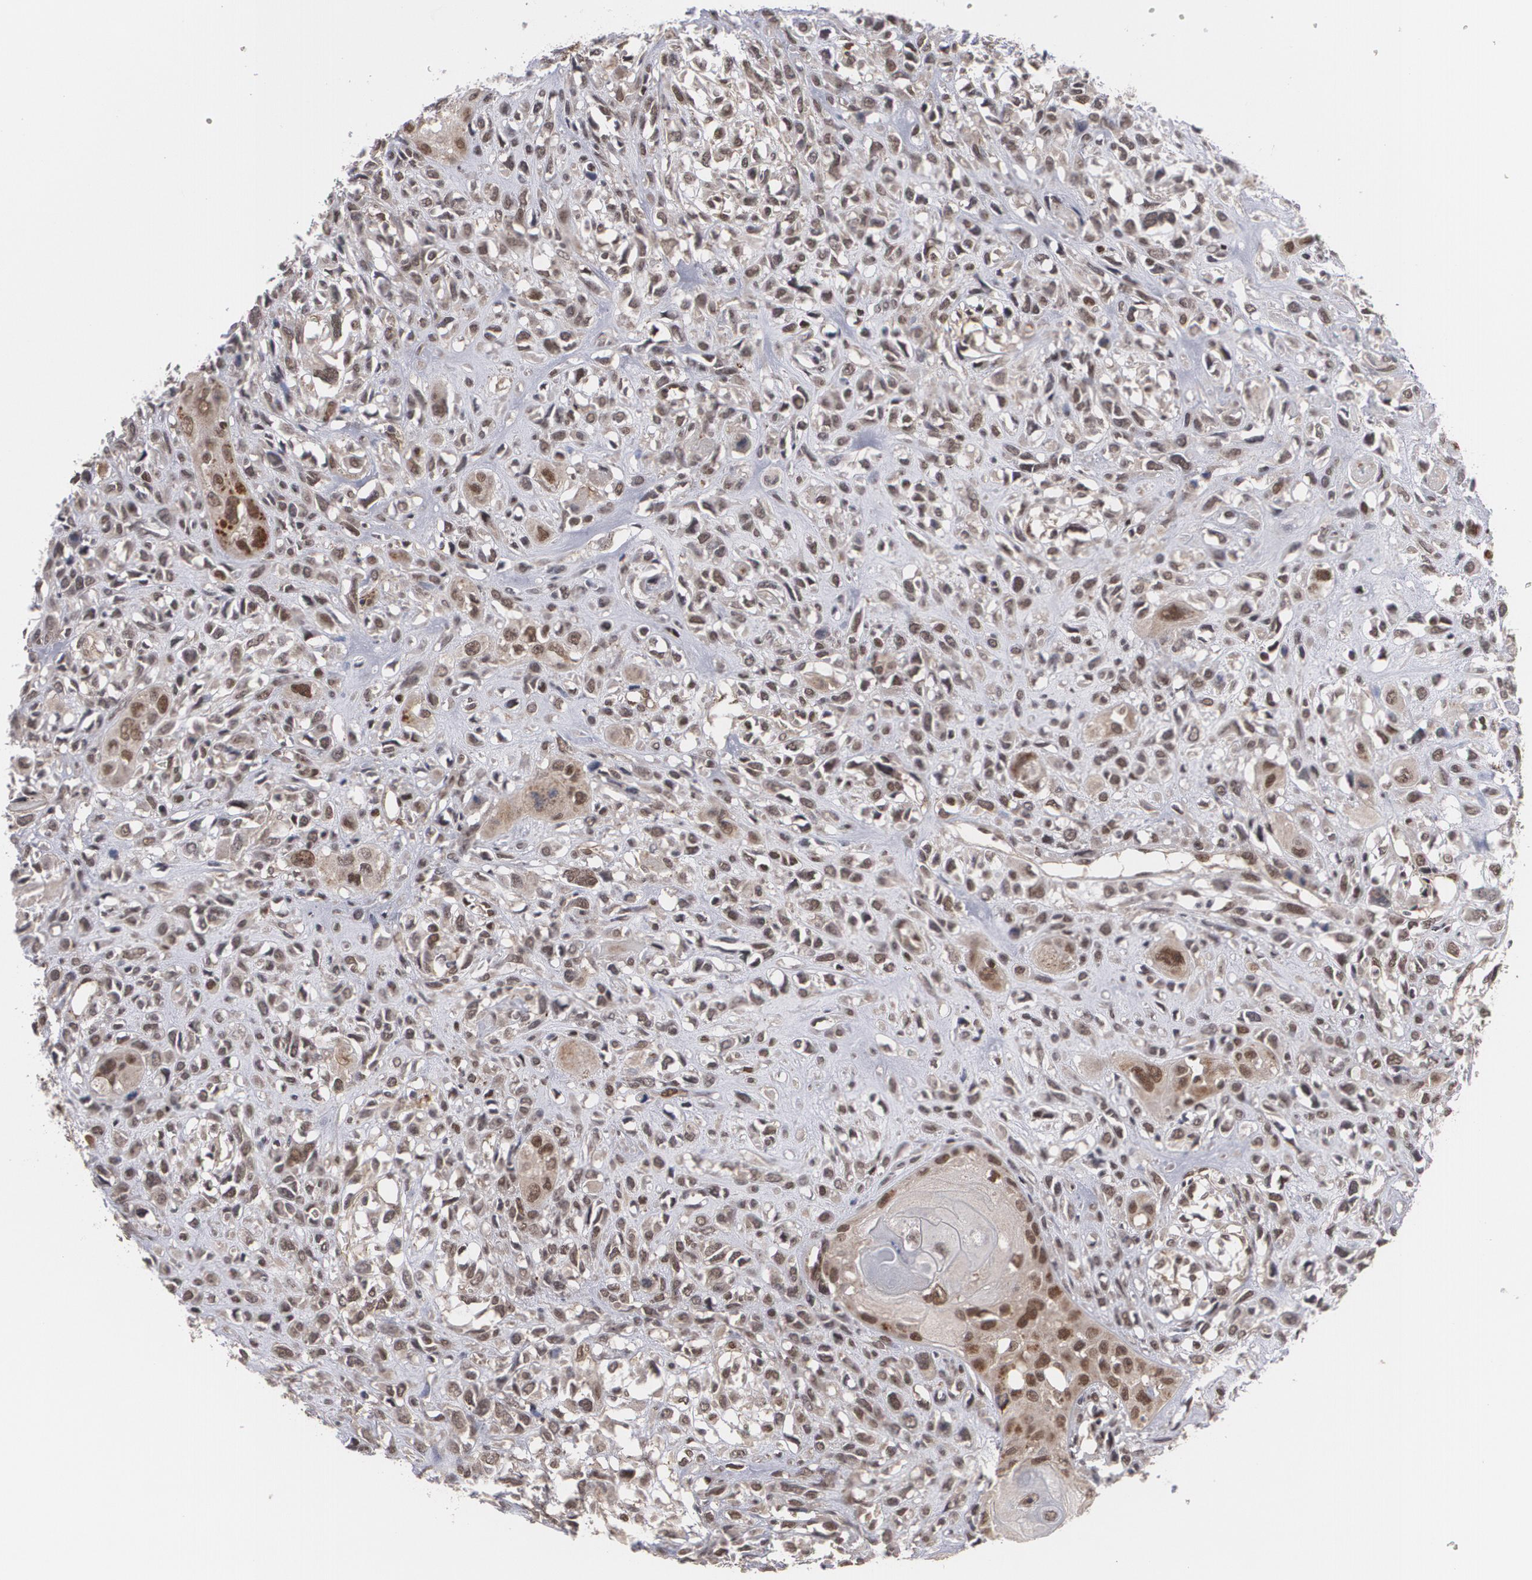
{"staining": {"intensity": "strong", "quantity": ">75%", "location": "nuclear"}, "tissue": "head and neck cancer", "cell_type": "Tumor cells", "image_type": "cancer", "snomed": [{"axis": "morphology", "description": "Neoplasm, malignant, NOS"}, {"axis": "topography", "description": "Salivary gland"}, {"axis": "topography", "description": "Head-Neck"}], "caption": "Head and neck cancer stained for a protein (brown) displays strong nuclear positive expression in about >75% of tumor cells.", "gene": "INTS6", "patient": {"sex": "male", "age": 43}}